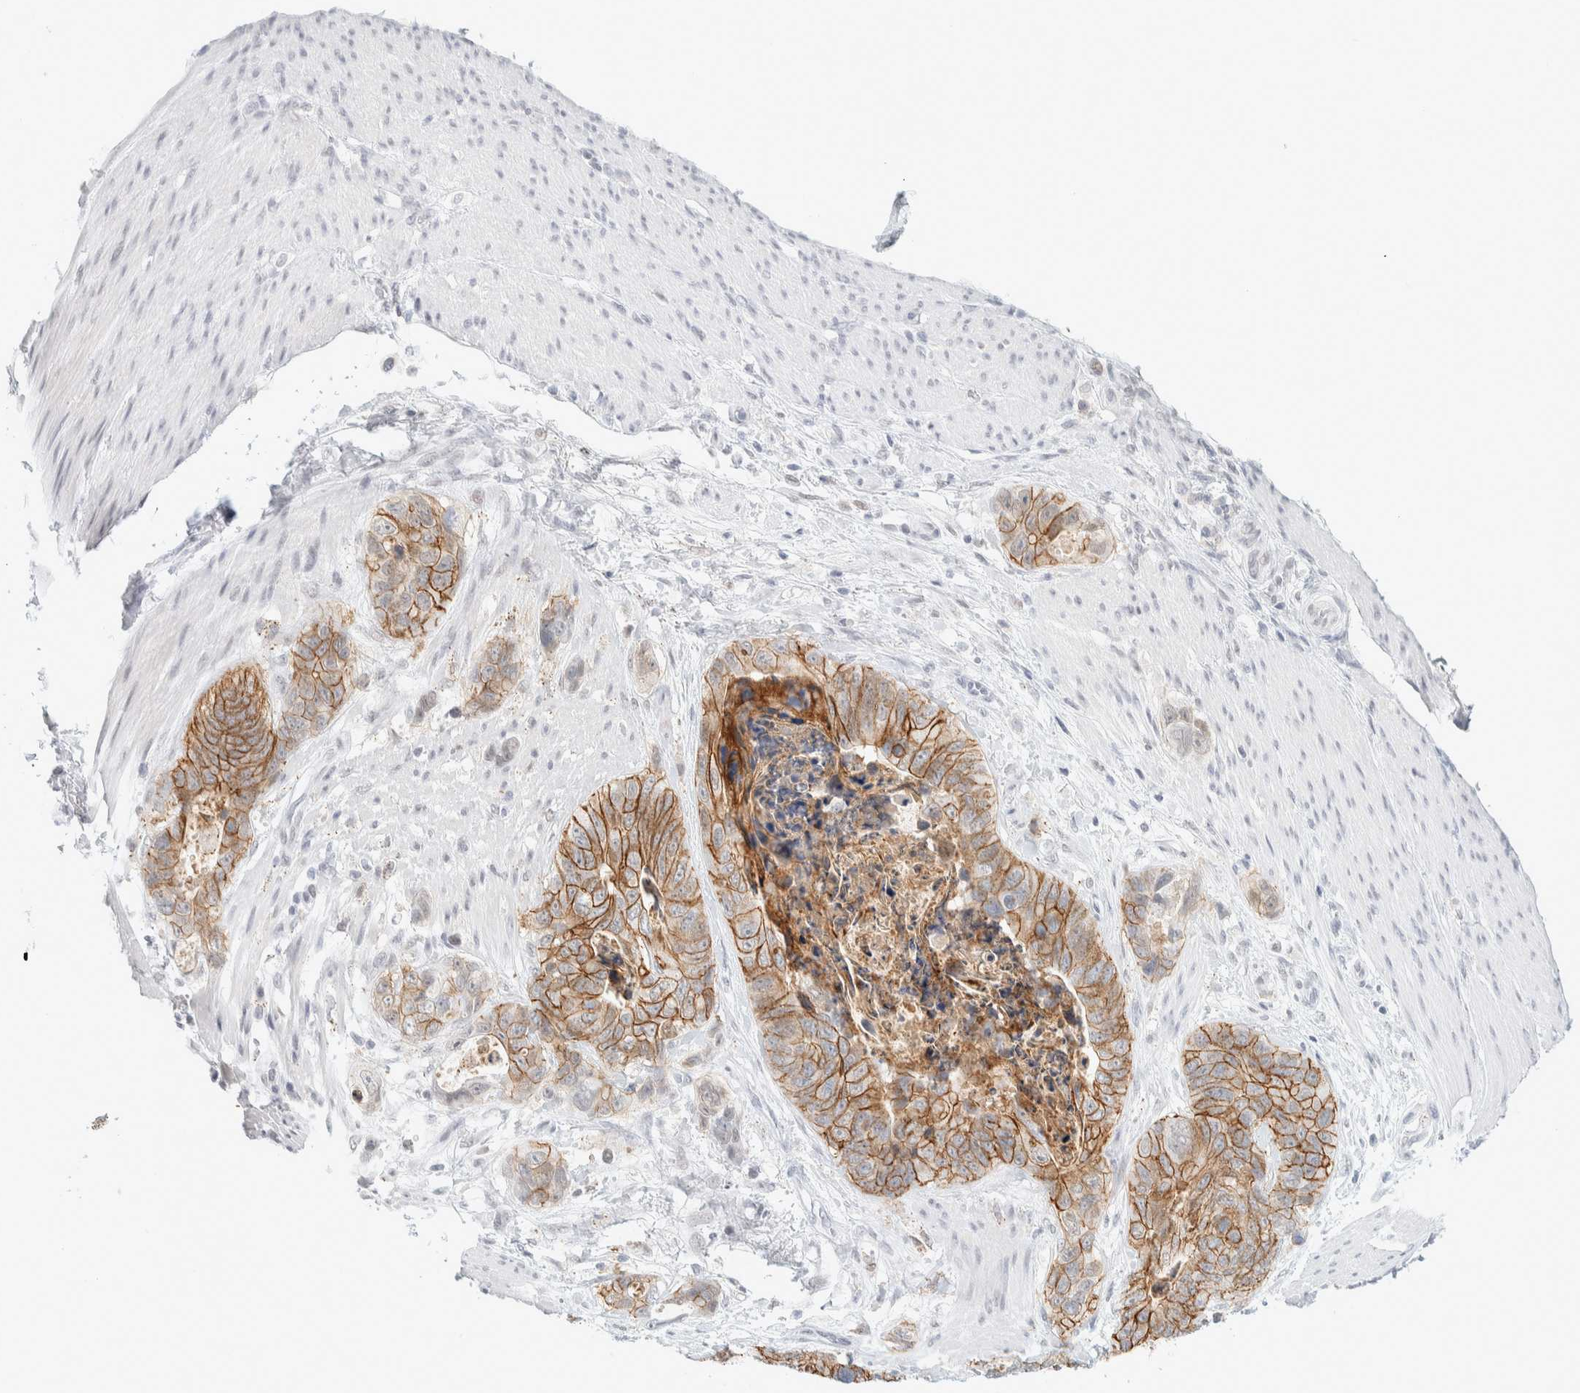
{"staining": {"intensity": "moderate", "quantity": ">75%", "location": "cytoplasmic/membranous"}, "tissue": "stomach cancer", "cell_type": "Tumor cells", "image_type": "cancer", "snomed": [{"axis": "morphology", "description": "Normal tissue, NOS"}, {"axis": "morphology", "description": "Adenocarcinoma, NOS"}, {"axis": "topography", "description": "Stomach"}], "caption": "A brown stain shows moderate cytoplasmic/membranous positivity of a protein in stomach cancer (adenocarcinoma) tumor cells.", "gene": "CDH17", "patient": {"sex": "female", "age": 89}}